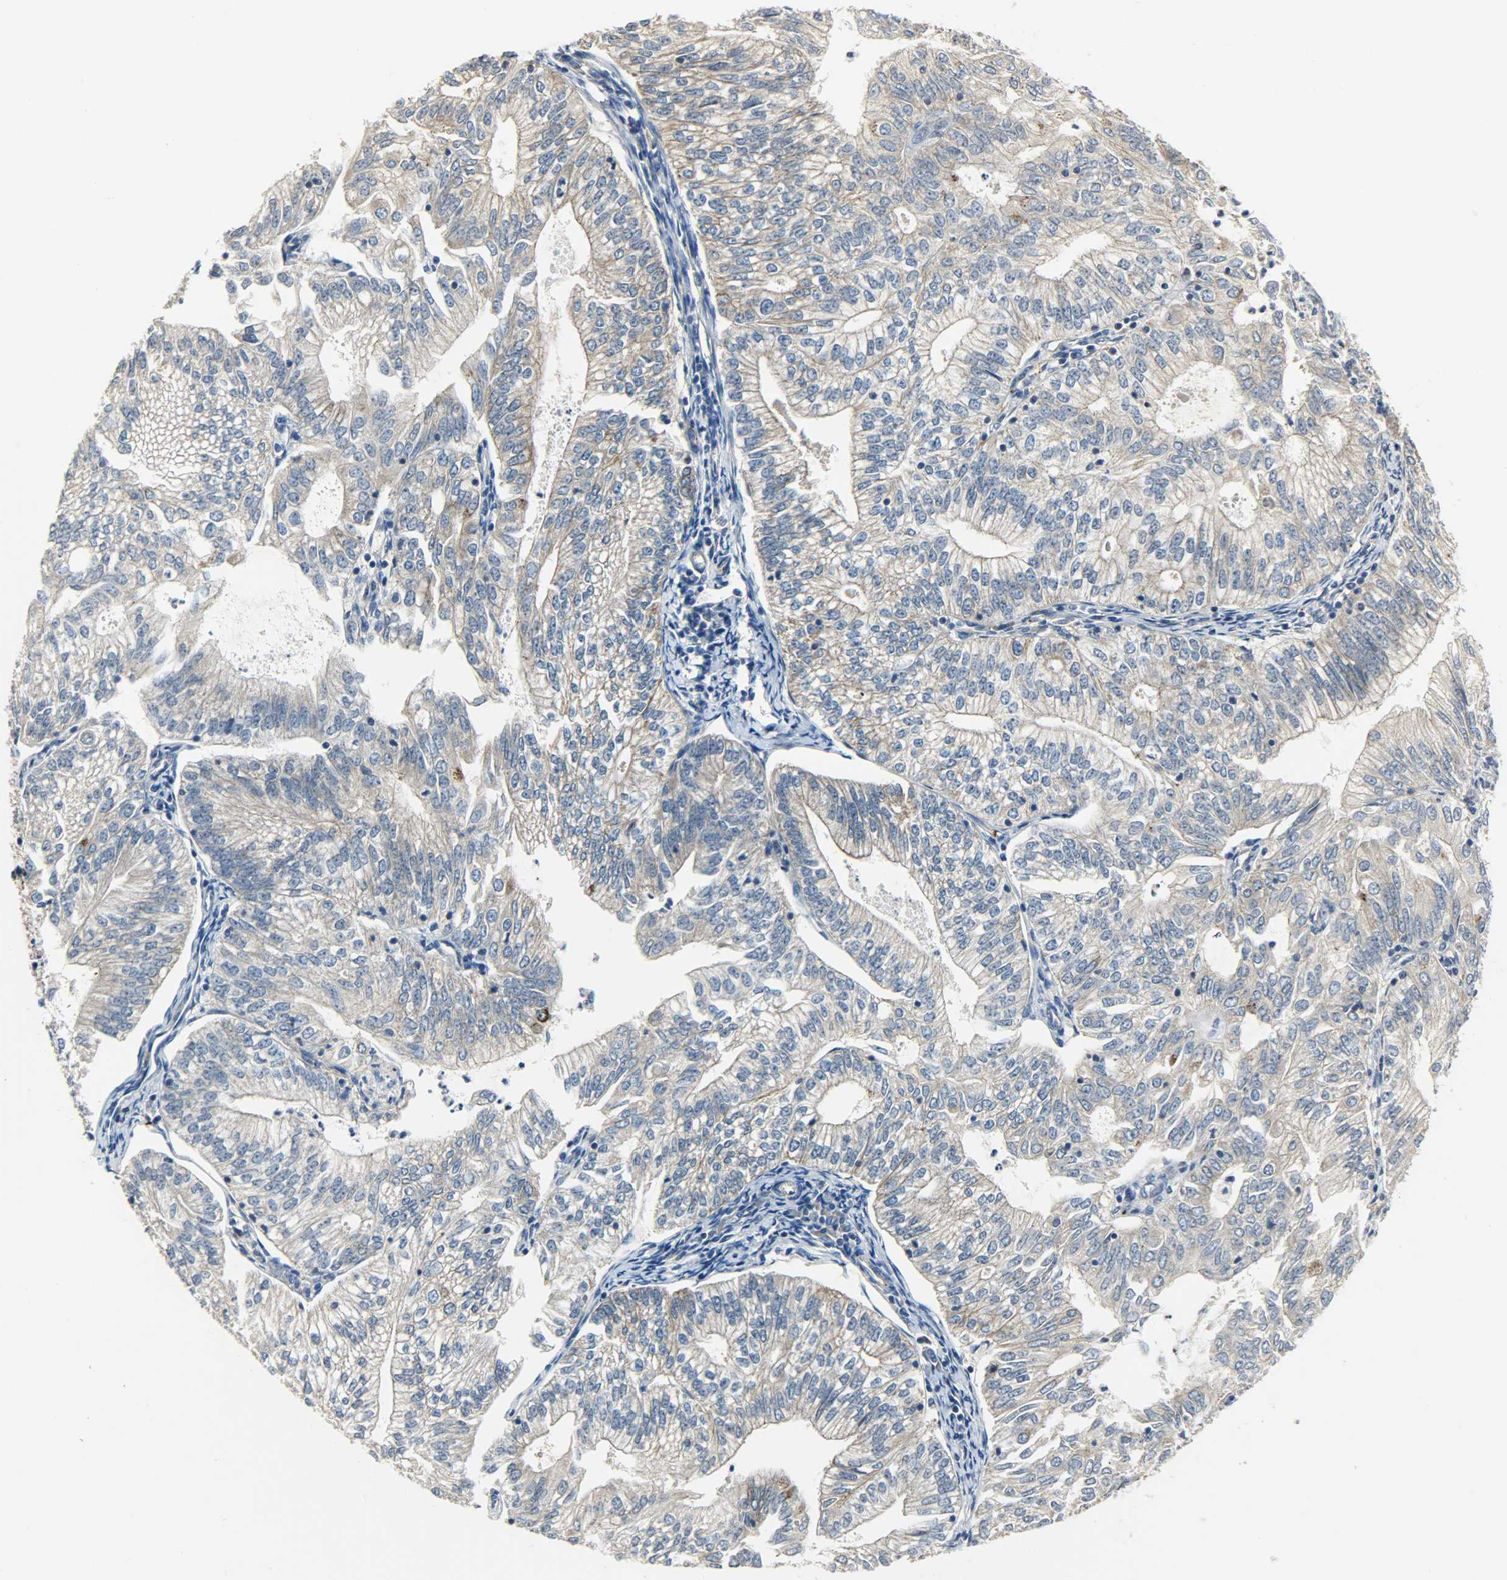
{"staining": {"intensity": "weak", "quantity": ">75%", "location": "cytoplasmic/membranous"}, "tissue": "endometrial cancer", "cell_type": "Tumor cells", "image_type": "cancer", "snomed": [{"axis": "morphology", "description": "Adenocarcinoma, NOS"}, {"axis": "topography", "description": "Endometrium"}], "caption": "About >75% of tumor cells in human adenocarcinoma (endometrial) display weak cytoplasmic/membranous protein staining as visualized by brown immunohistochemical staining.", "gene": "KIAA1217", "patient": {"sex": "female", "age": 69}}